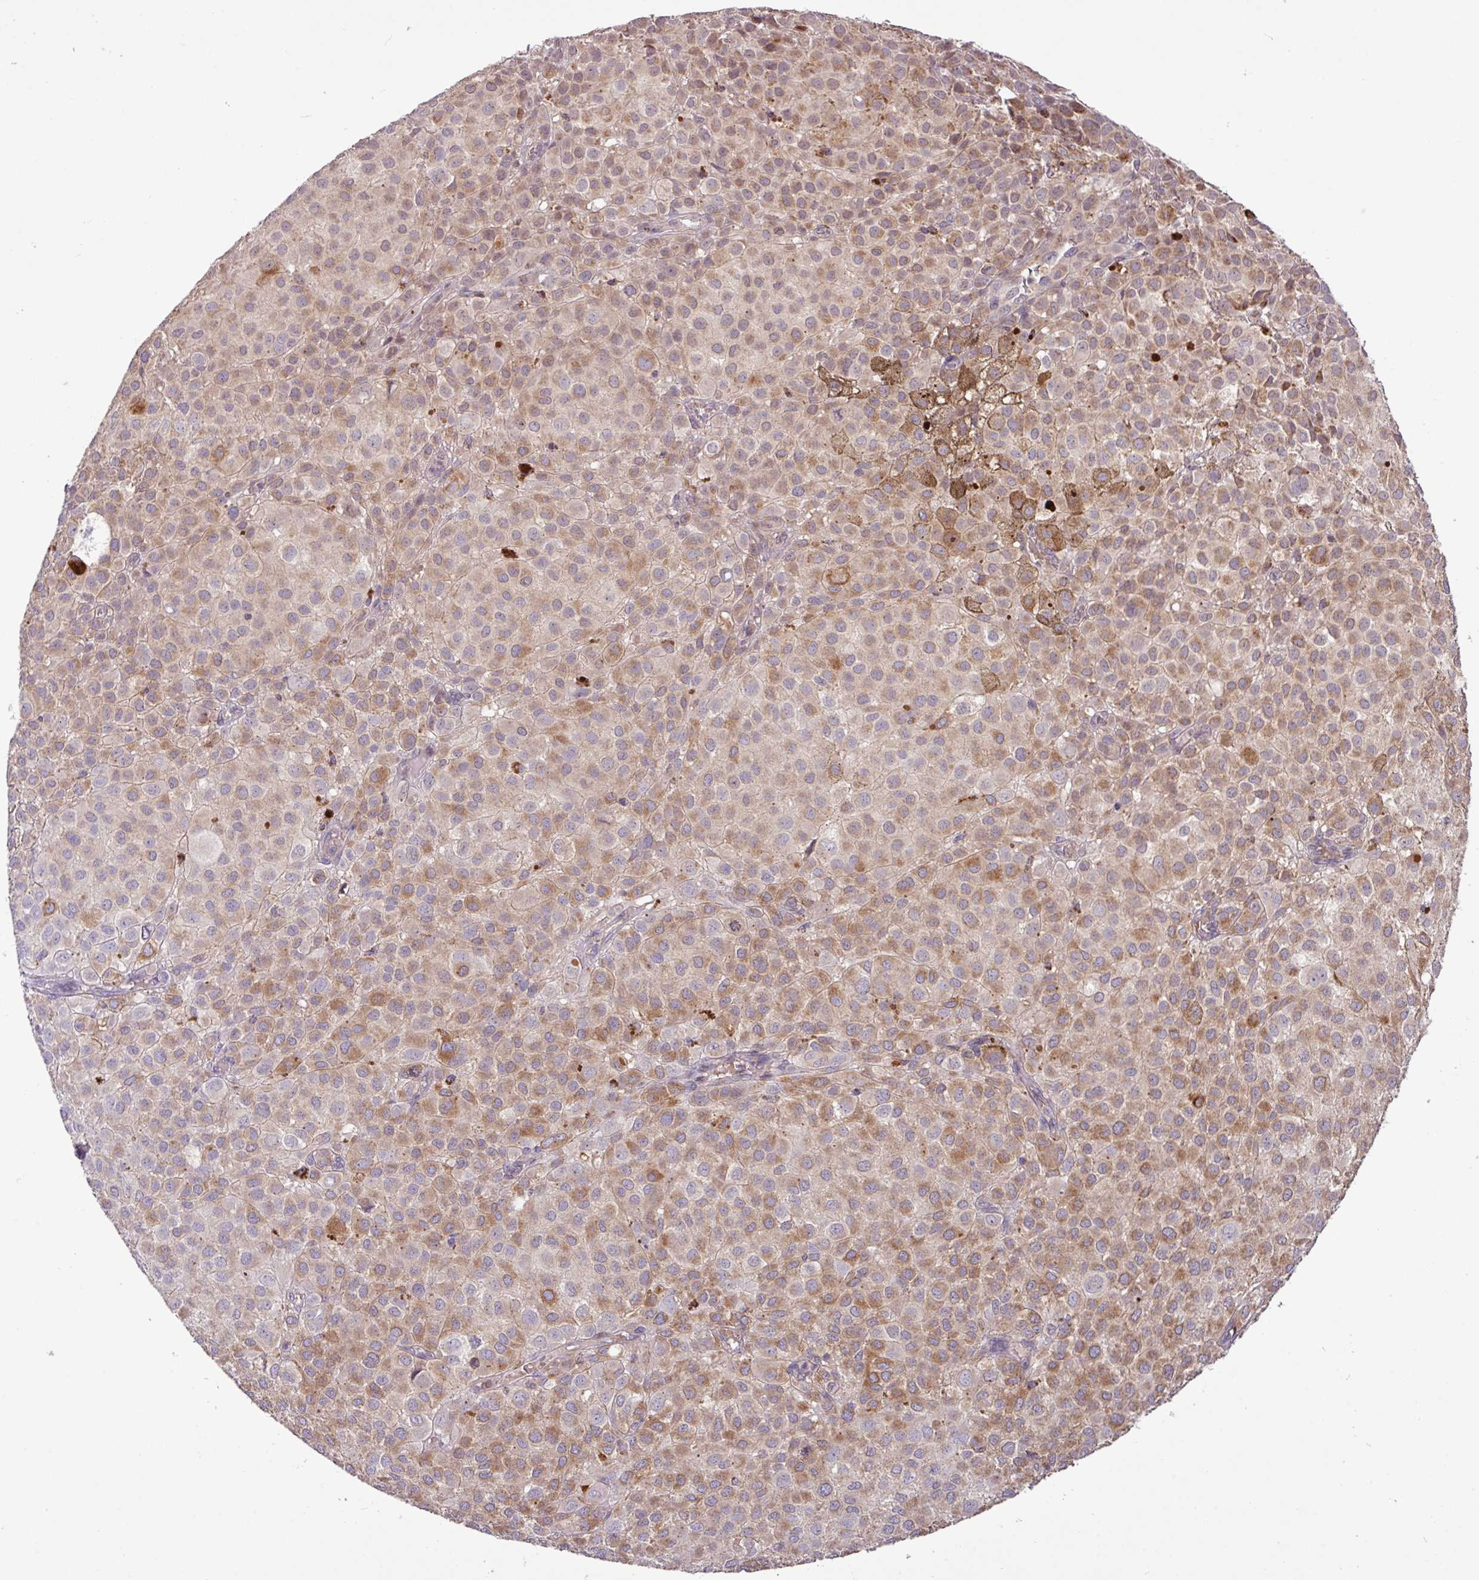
{"staining": {"intensity": "moderate", "quantity": ">75%", "location": "cytoplasmic/membranous"}, "tissue": "melanoma", "cell_type": "Tumor cells", "image_type": "cancer", "snomed": [{"axis": "morphology", "description": "Malignant melanoma, NOS"}, {"axis": "topography", "description": "Skin"}], "caption": "Protein staining of malignant melanoma tissue reveals moderate cytoplasmic/membranous staining in approximately >75% of tumor cells.", "gene": "YPEL3", "patient": {"sex": "male", "age": 64}}